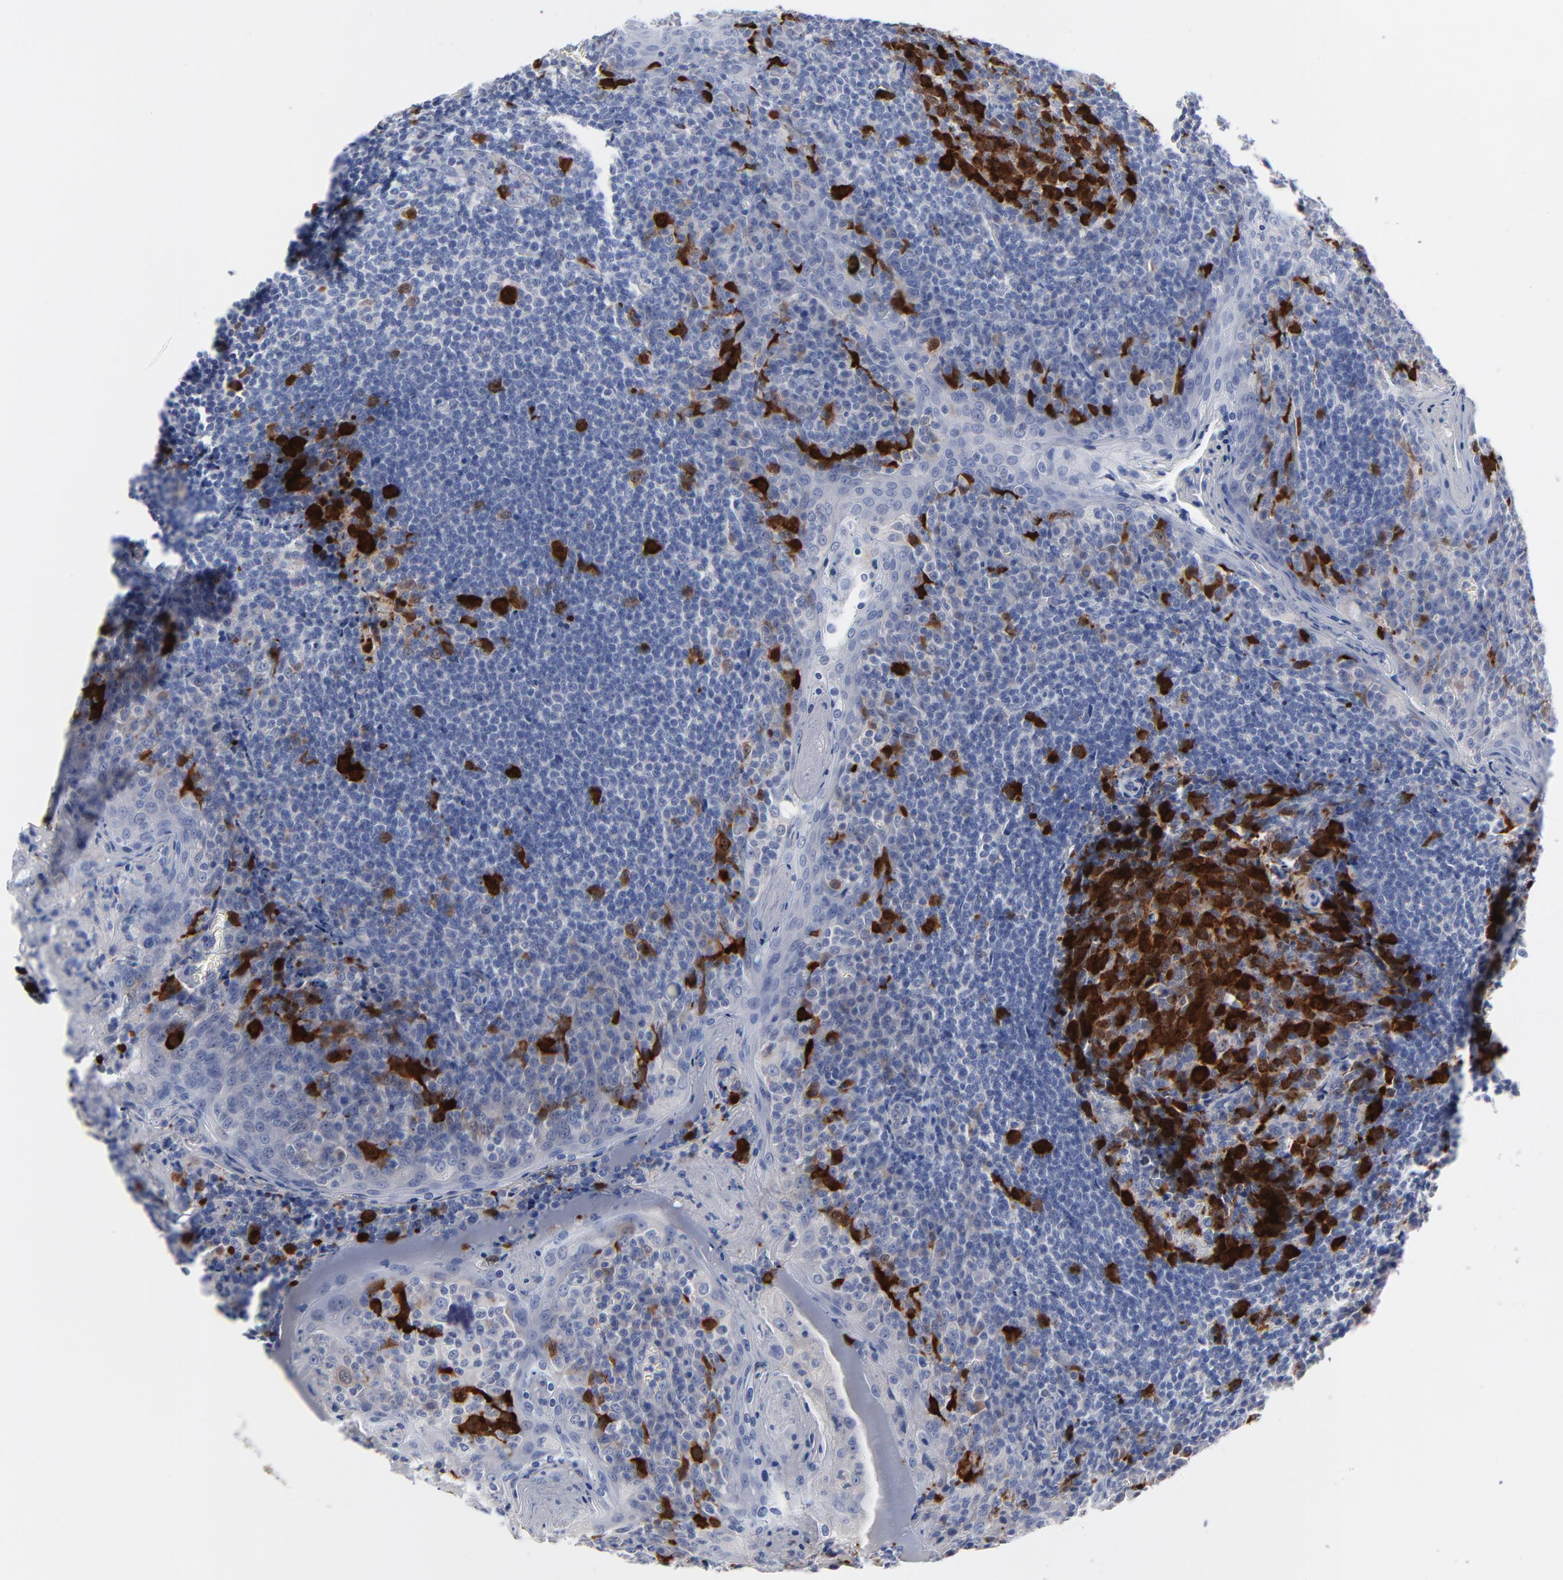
{"staining": {"intensity": "strong", "quantity": ">75%", "location": "cytoplasmic/membranous,nuclear"}, "tissue": "tonsil", "cell_type": "Germinal center cells", "image_type": "normal", "snomed": [{"axis": "morphology", "description": "Normal tissue, NOS"}, {"axis": "topography", "description": "Tonsil"}], "caption": "Strong cytoplasmic/membranous,nuclear protein expression is identified in approximately >75% of germinal center cells in tonsil.", "gene": "CDK1", "patient": {"sex": "male", "age": 31}}